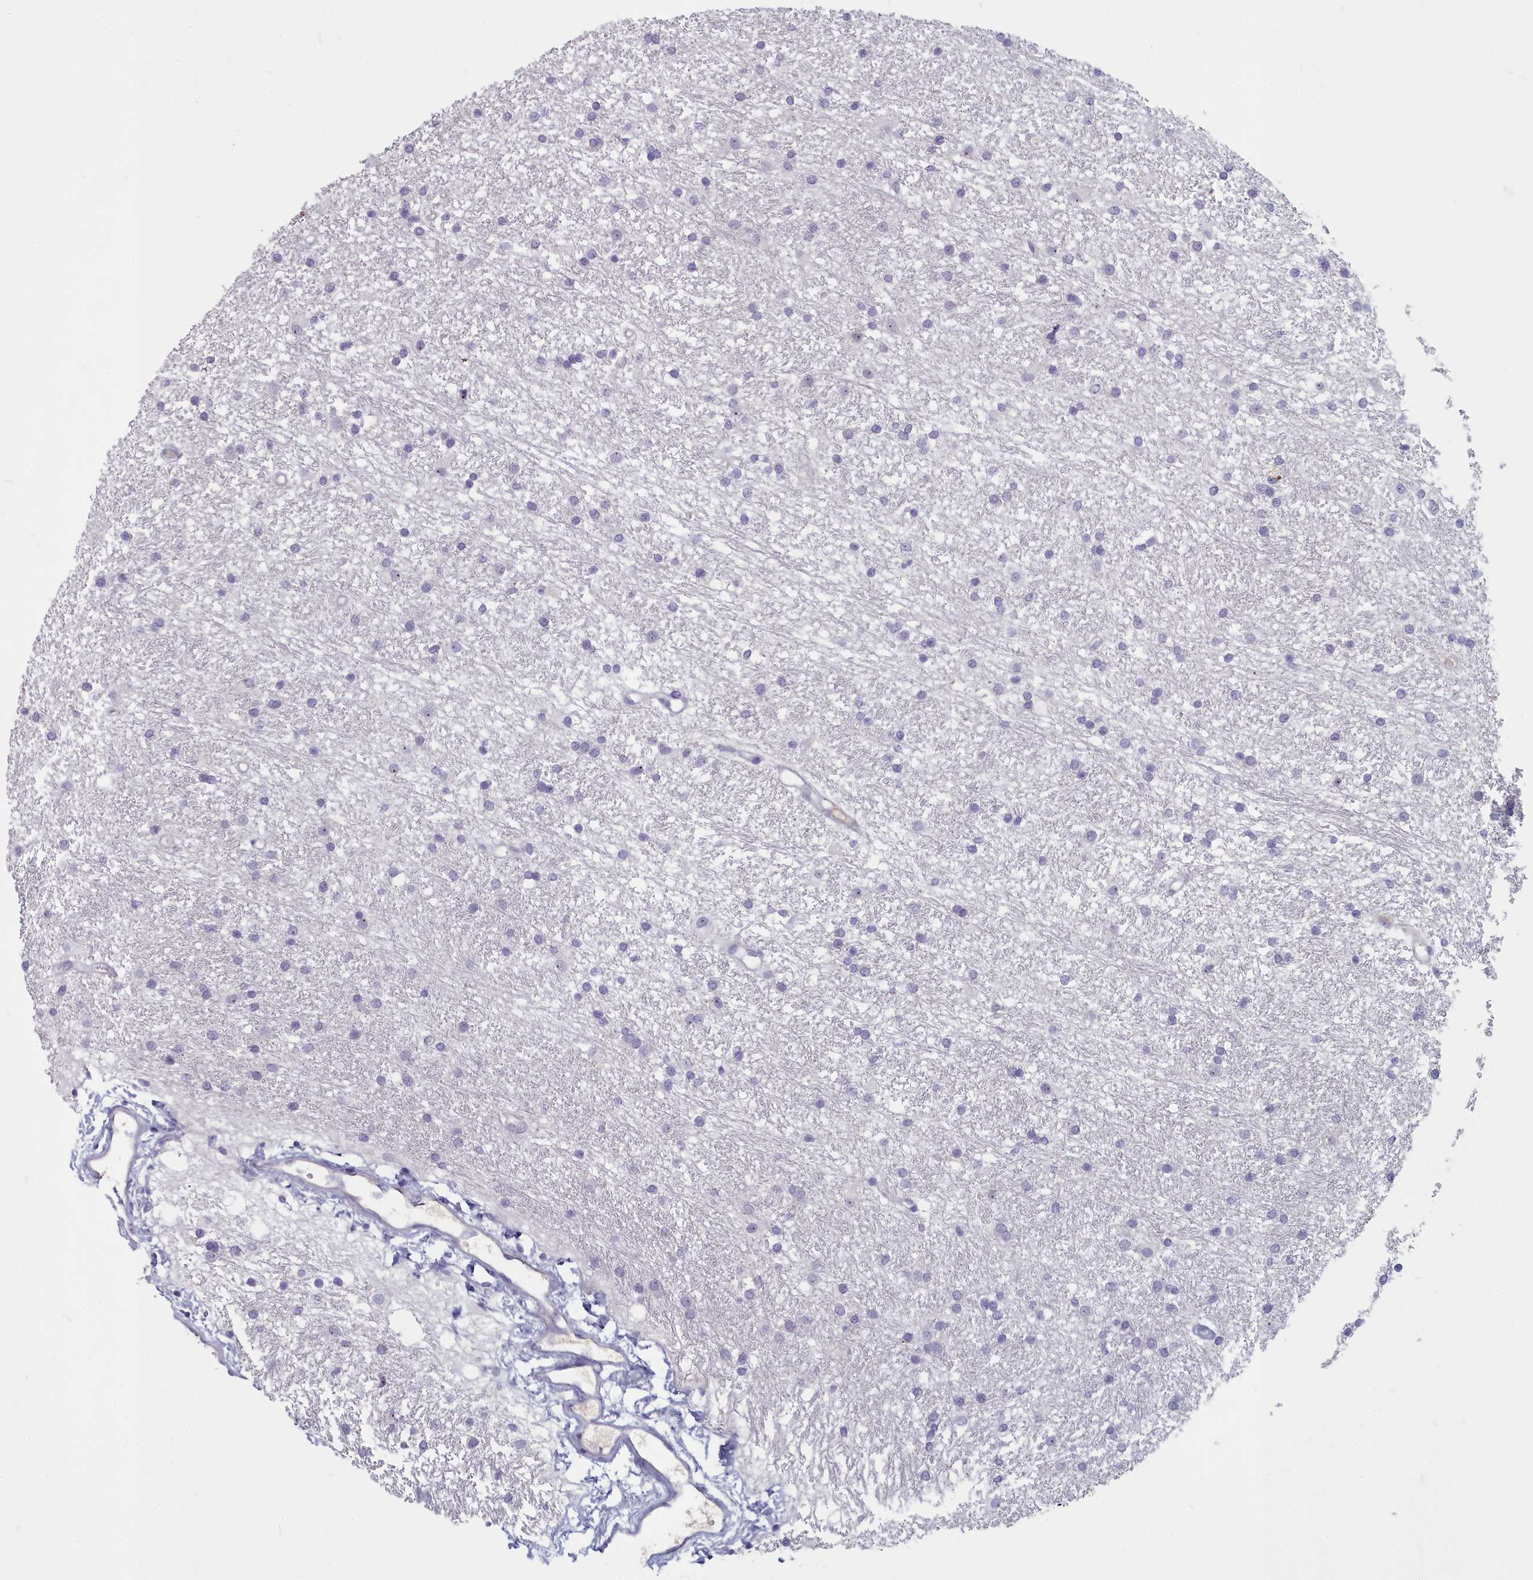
{"staining": {"intensity": "negative", "quantity": "none", "location": "none"}, "tissue": "glioma", "cell_type": "Tumor cells", "image_type": "cancer", "snomed": [{"axis": "morphology", "description": "Glioma, malignant, High grade"}, {"axis": "topography", "description": "Brain"}], "caption": "A photomicrograph of glioma stained for a protein shows no brown staining in tumor cells. The staining is performed using DAB brown chromogen with nuclei counter-stained in using hematoxylin.", "gene": "INSYN2A", "patient": {"sex": "male", "age": 77}}